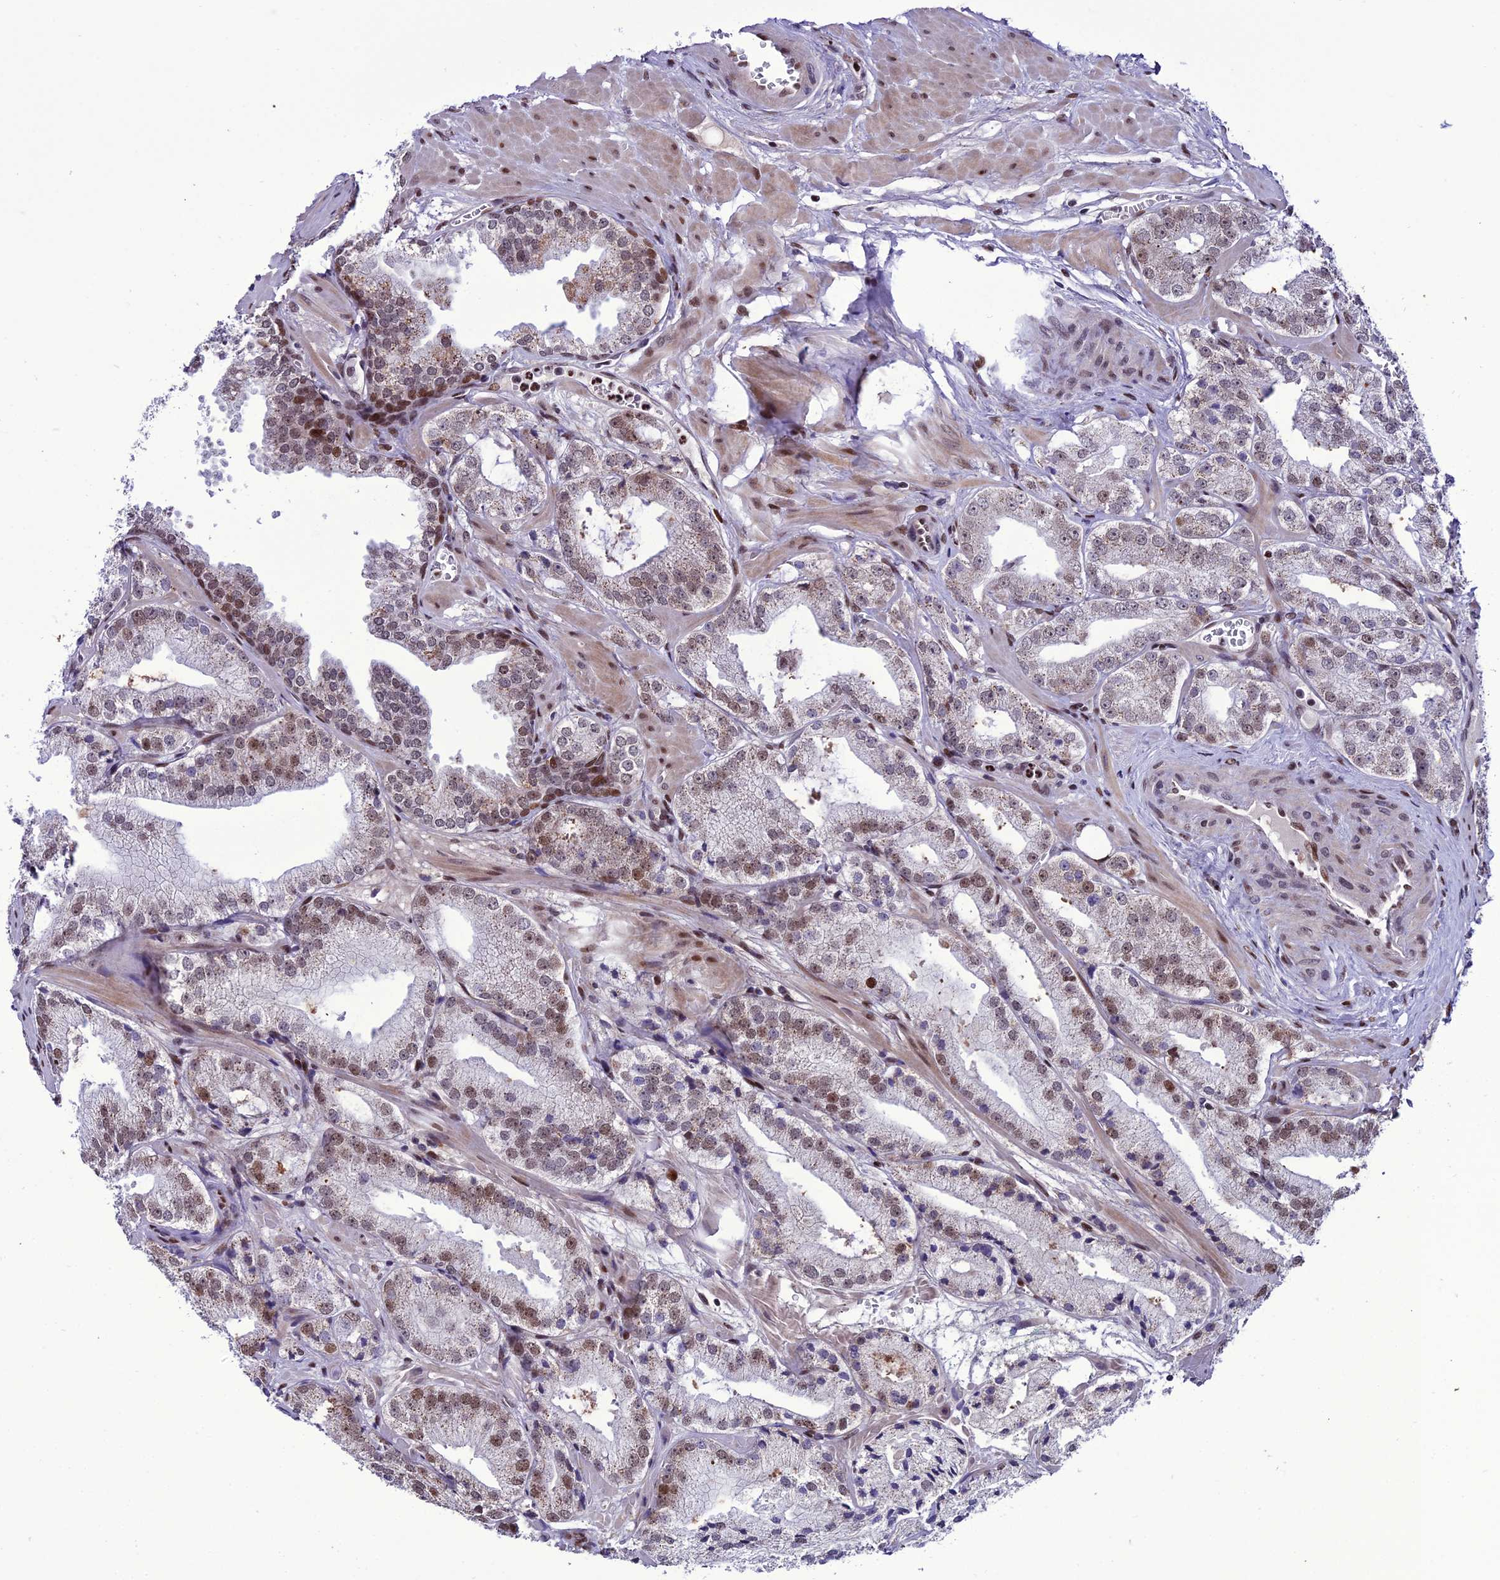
{"staining": {"intensity": "moderate", "quantity": ">75%", "location": "cytoplasmic/membranous,nuclear"}, "tissue": "prostate cancer", "cell_type": "Tumor cells", "image_type": "cancer", "snomed": [{"axis": "morphology", "description": "Adenocarcinoma, Low grade"}, {"axis": "topography", "description": "Prostate"}], "caption": "The image exhibits immunohistochemical staining of low-grade adenocarcinoma (prostate). There is moderate cytoplasmic/membranous and nuclear staining is present in about >75% of tumor cells. (brown staining indicates protein expression, while blue staining denotes nuclei).", "gene": "ZNF707", "patient": {"sex": "male", "age": 60}}